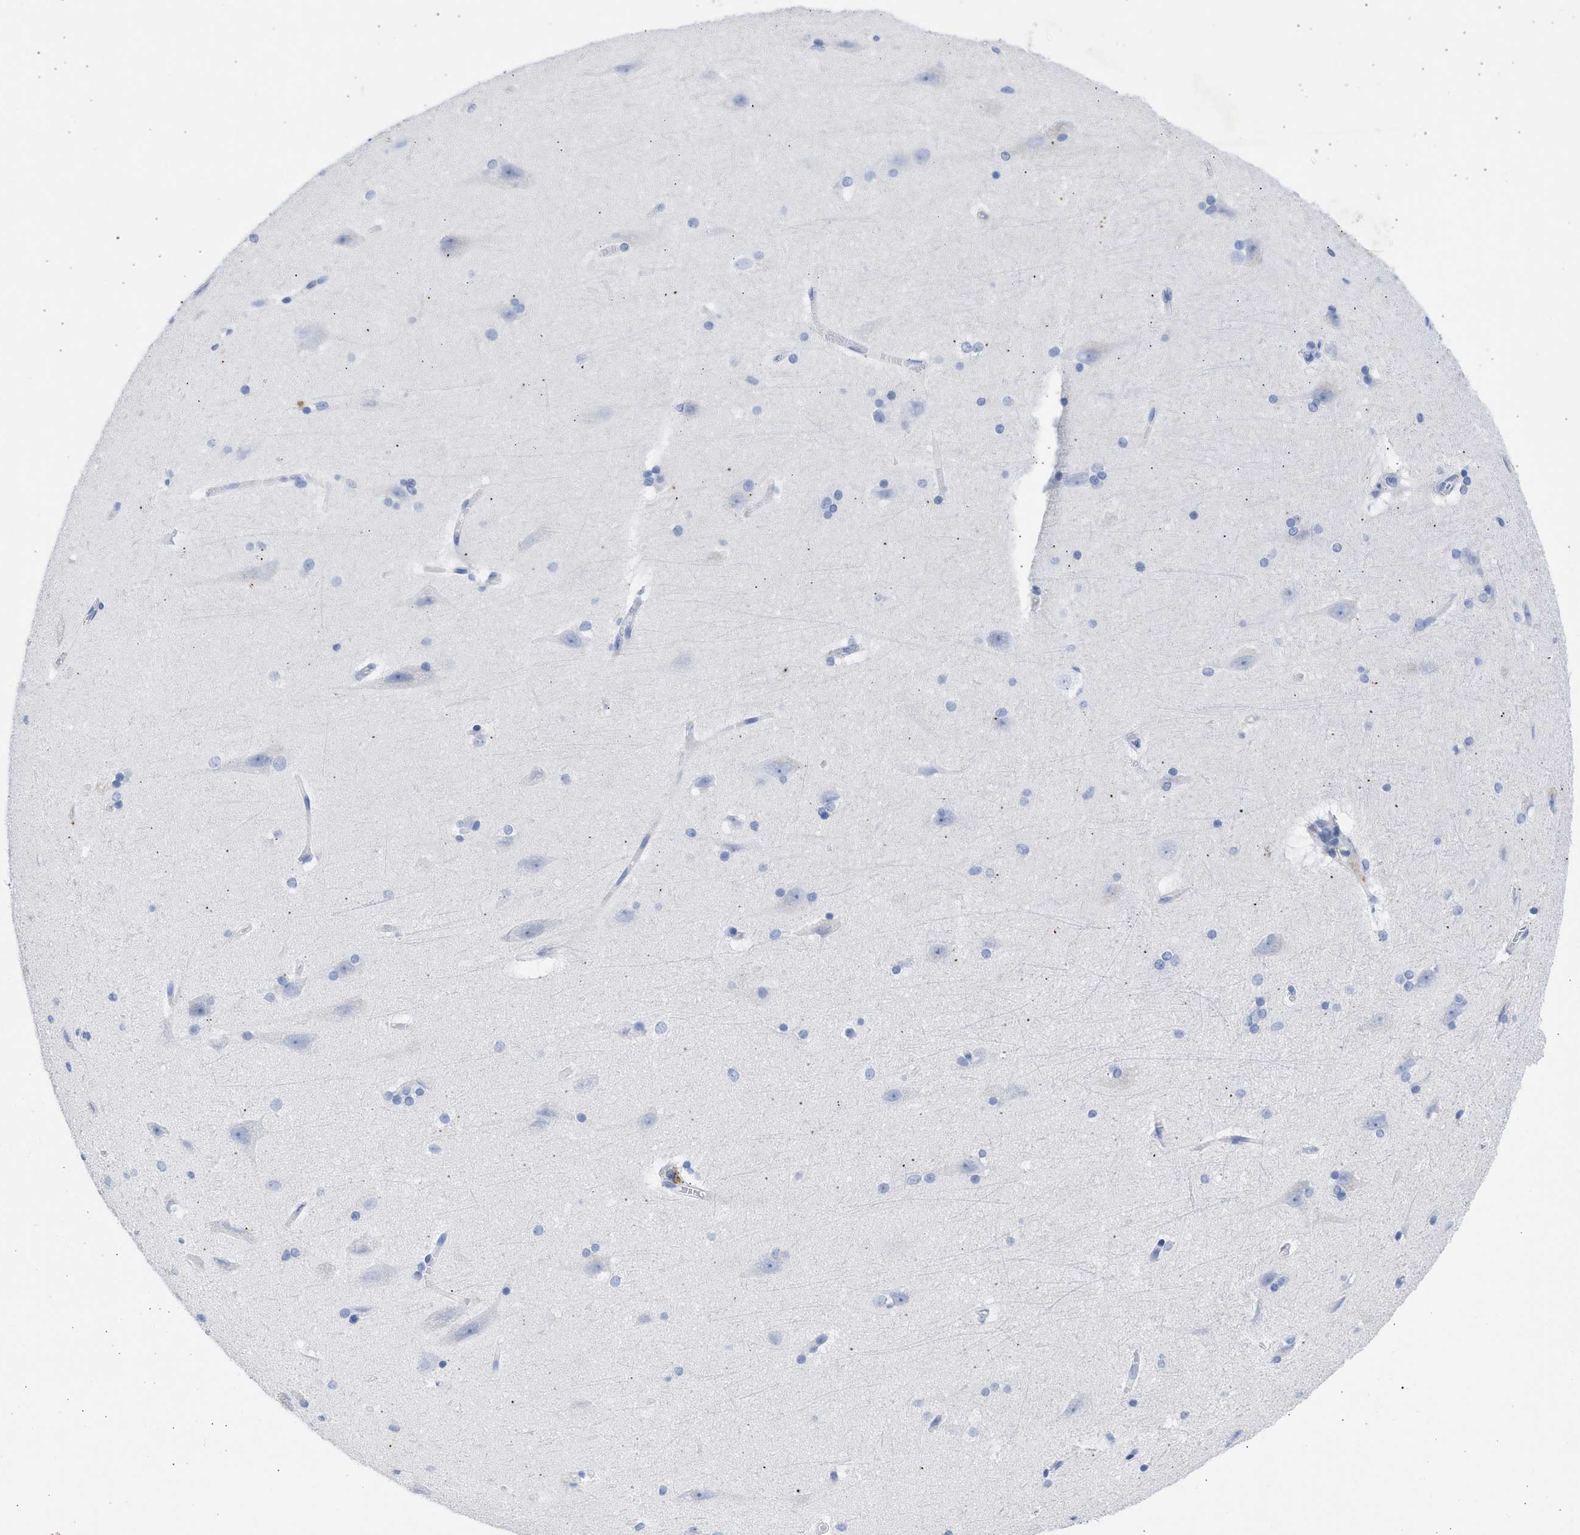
{"staining": {"intensity": "negative", "quantity": "none", "location": "none"}, "tissue": "cerebral cortex", "cell_type": "Endothelial cells", "image_type": "normal", "snomed": [{"axis": "morphology", "description": "Normal tissue, NOS"}, {"axis": "topography", "description": "Cerebral cortex"}, {"axis": "topography", "description": "Hippocampus"}], "caption": "A photomicrograph of human cerebral cortex is negative for staining in endothelial cells. Nuclei are stained in blue.", "gene": "RSPH1", "patient": {"sex": "female", "age": 19}}